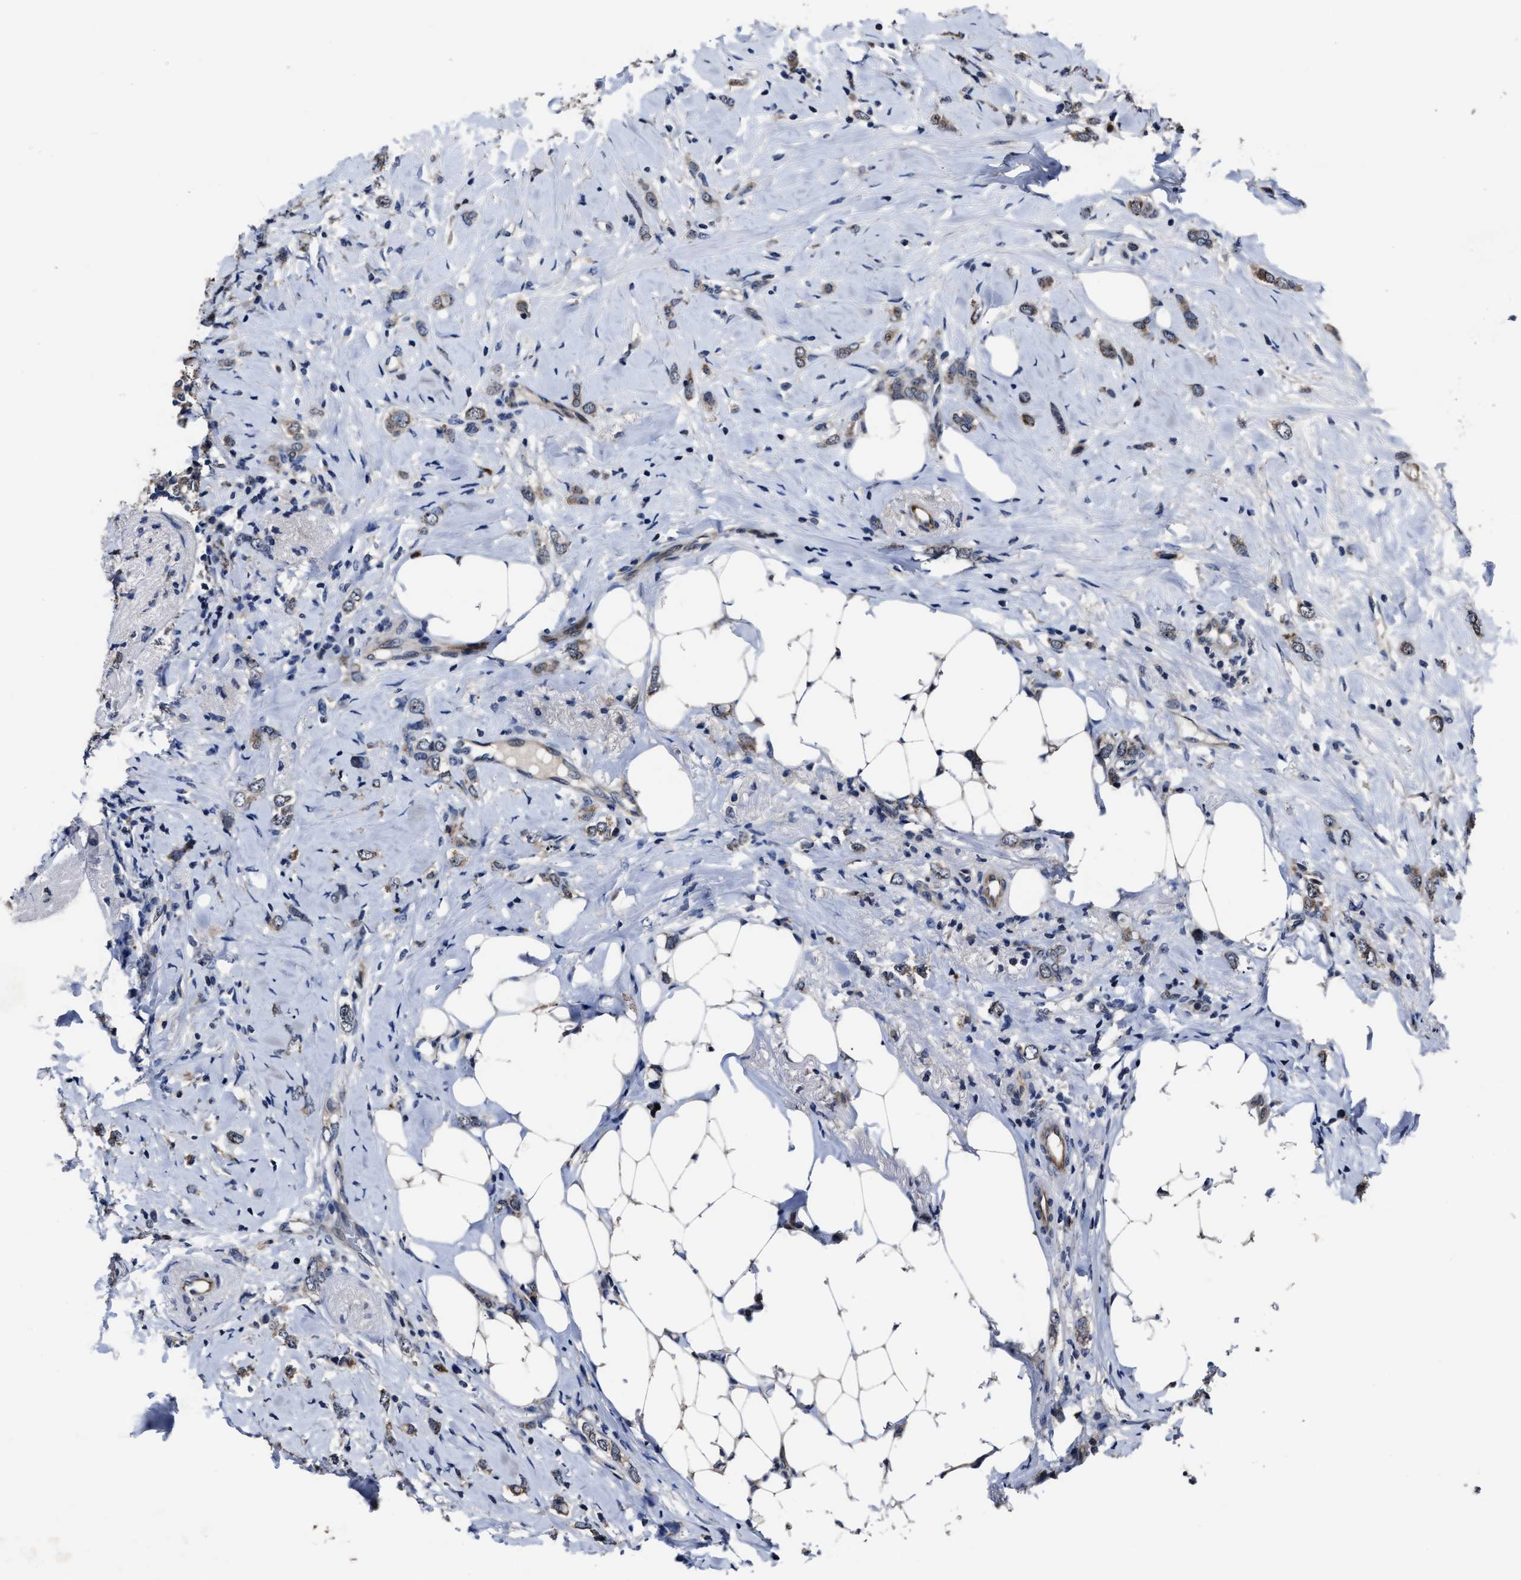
{"staining": {"intensity": "weak", "quantity": ">75%", "location": "cytoplasmic/membranous"}, "tissue": "breast cancer", "cell_type": "Tumor cells", "image_type": "cancer", "snomed": [{"axis": "morphology", "description": "Normal tissue, NOS"}, {"axis": "morphology", "description": "Lobular carcinoma"}, {"axis": "topography", "description": "Breast"}], "caption": "Tumor cells exhibit low levels of weak cytoplasmic/membranous staining in approximately >75% of cells in breast cancer (lobular carcinoma).", "gene": "RSBN1L", "patient": {"sex": "female", "age": 47}}